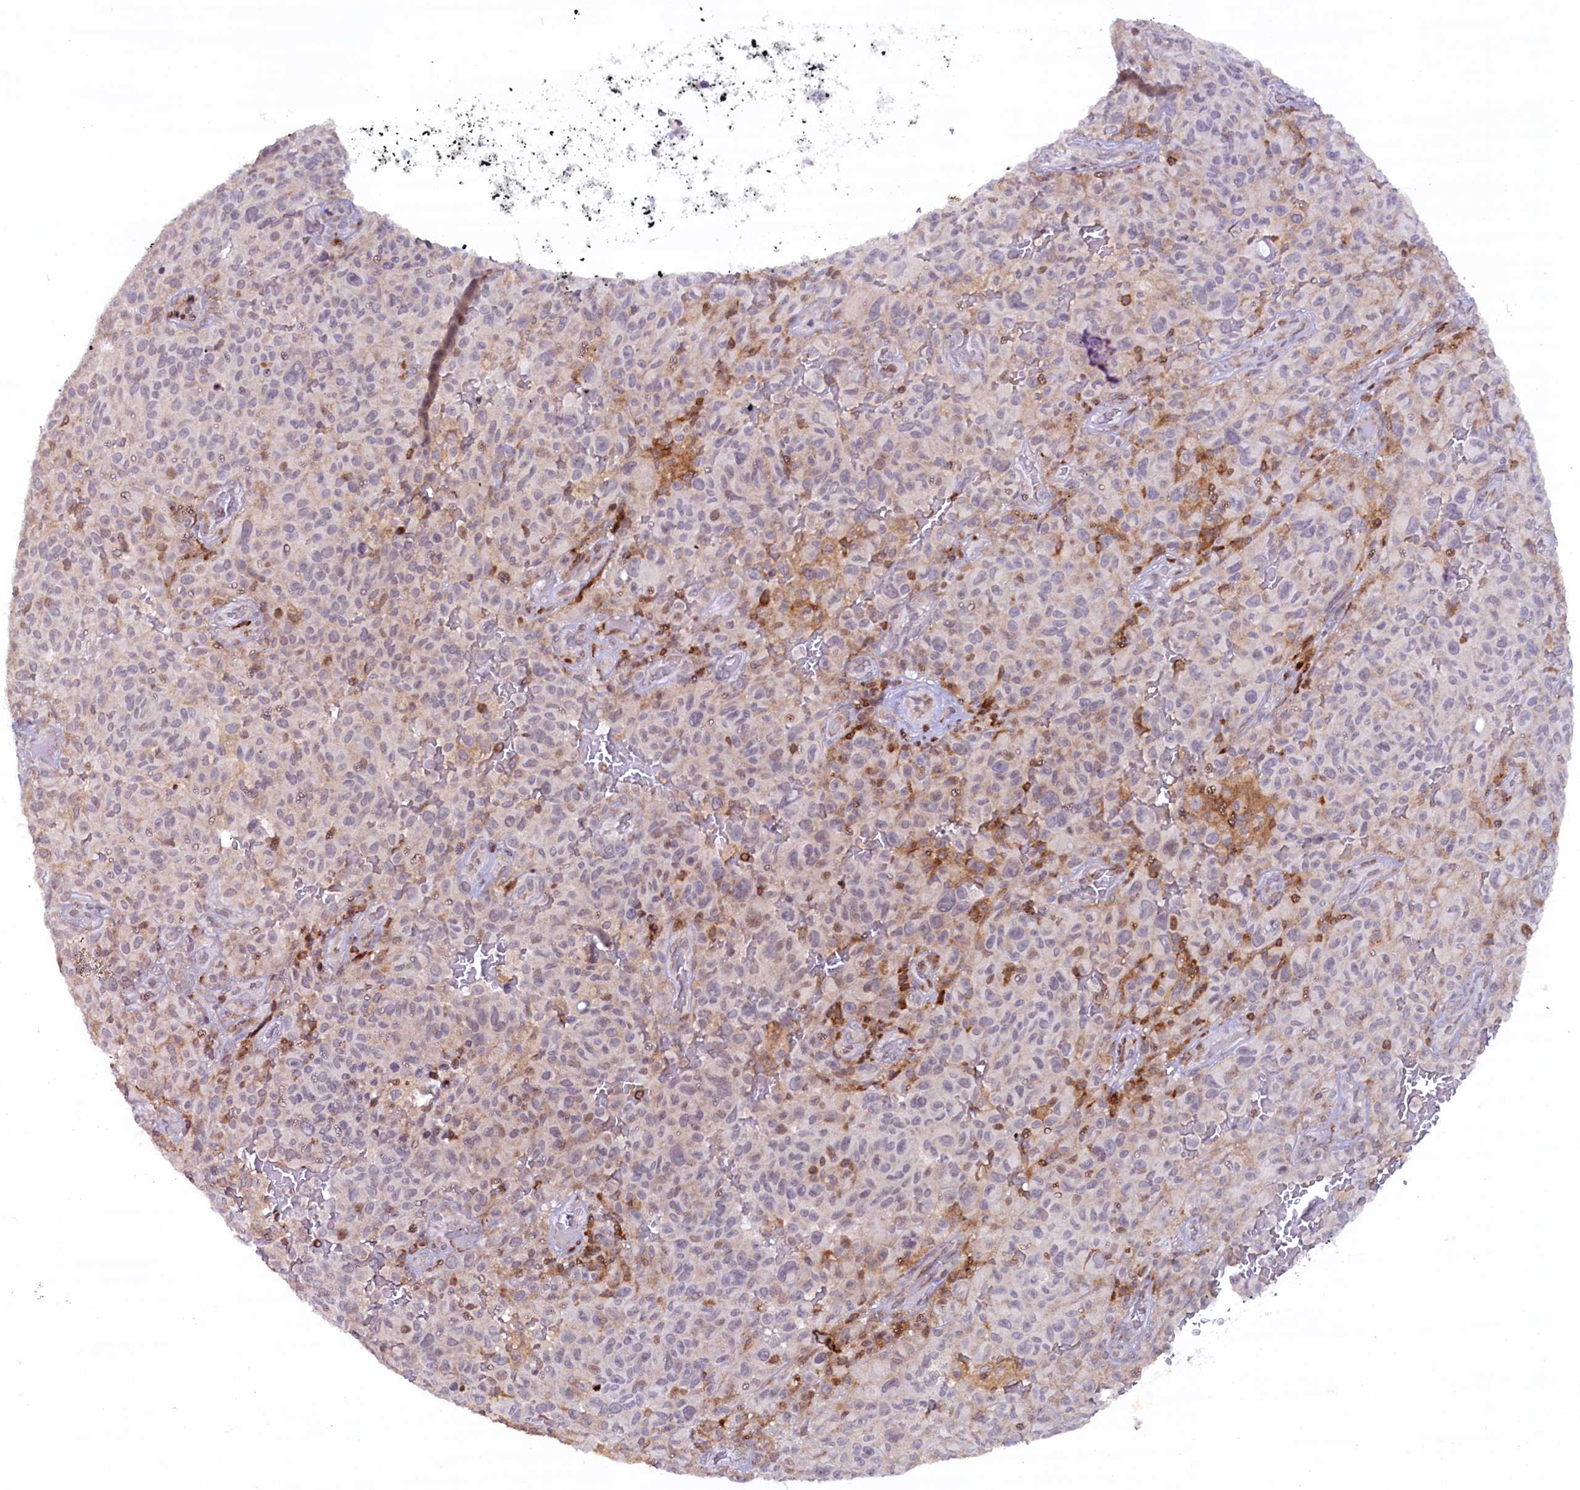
{"staining": {"intensity": "negative", "quantity": "none", "location": "none"}, "tissue": "melanoma", "cell_type": "Tumor cells", "image_type": "cancer", "snomed": [{"axis": "morphology", "description": "Malignant melanoma, NOS"}, {"axis": "topography", "description": "Skin"}], "caption": "This image is of malignant melanoma stained with IHC to label a protein in brown with the nuclei are counter-stained blue. There is no expression in tumor cells.", "gene": "FYB1", "patient": {"sex": "female", "age": 82}}